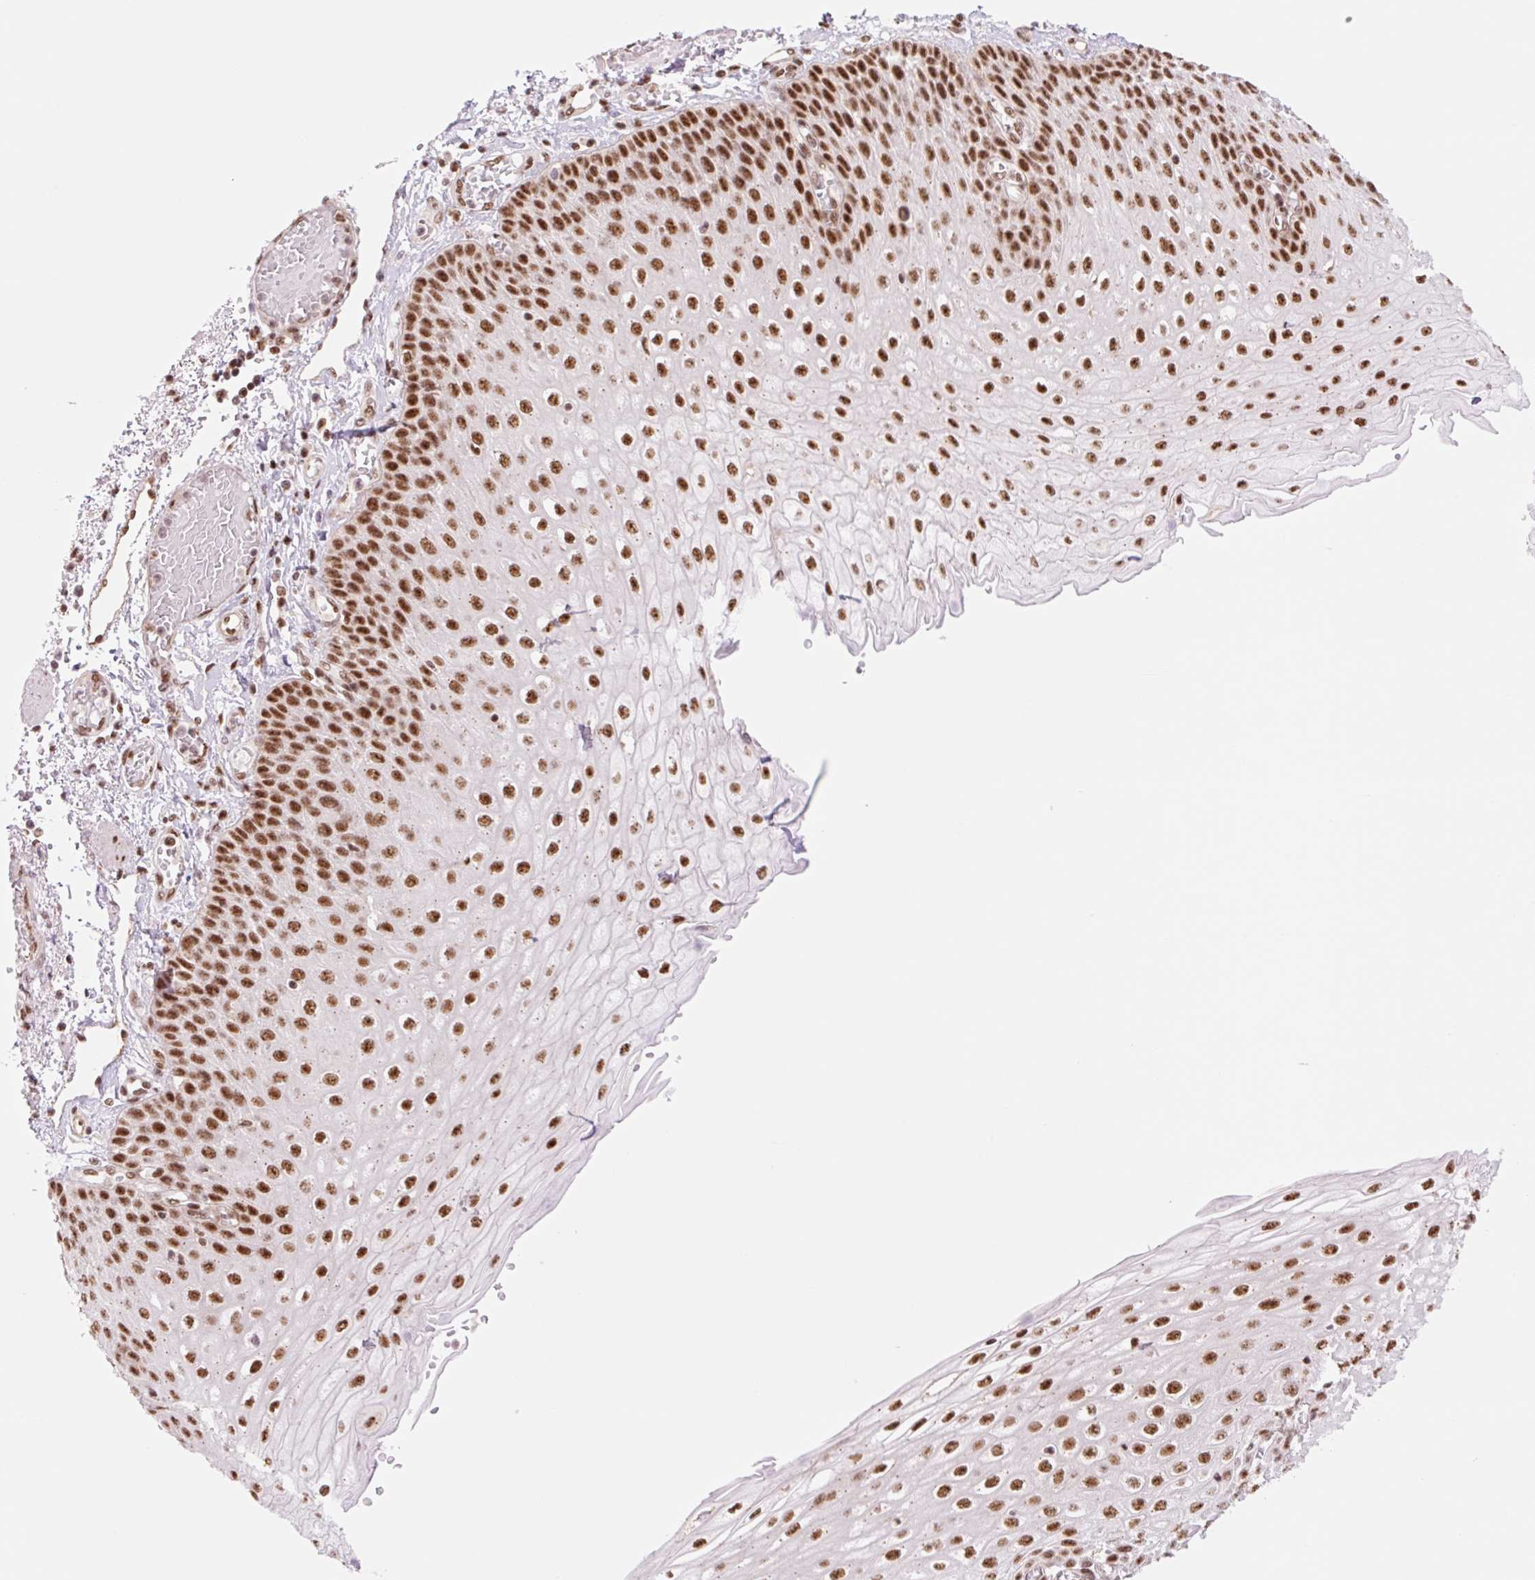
{"staining": {"intensity": "strong", "quantity": ">75%", "location": "nuclear"}, "tissue": "esophagus", "cell_type": "Squamous epithelial cells", "image_type": "normal", "snomed": [{"axis": "morphology", "description": "Normal tissue, NOS"}, {"axis": "morphology", "description": "Adenocarcinoma, NOS"}, {"axis": "topography", "description": "Esophagus"}], "caption": "A high amount of strong nuclear positivity is identified in about >75% of squamous epithelial cells in benign esophagus.", "gene": "PRDM11", "patient": {"sex": "male", "age": 81}}